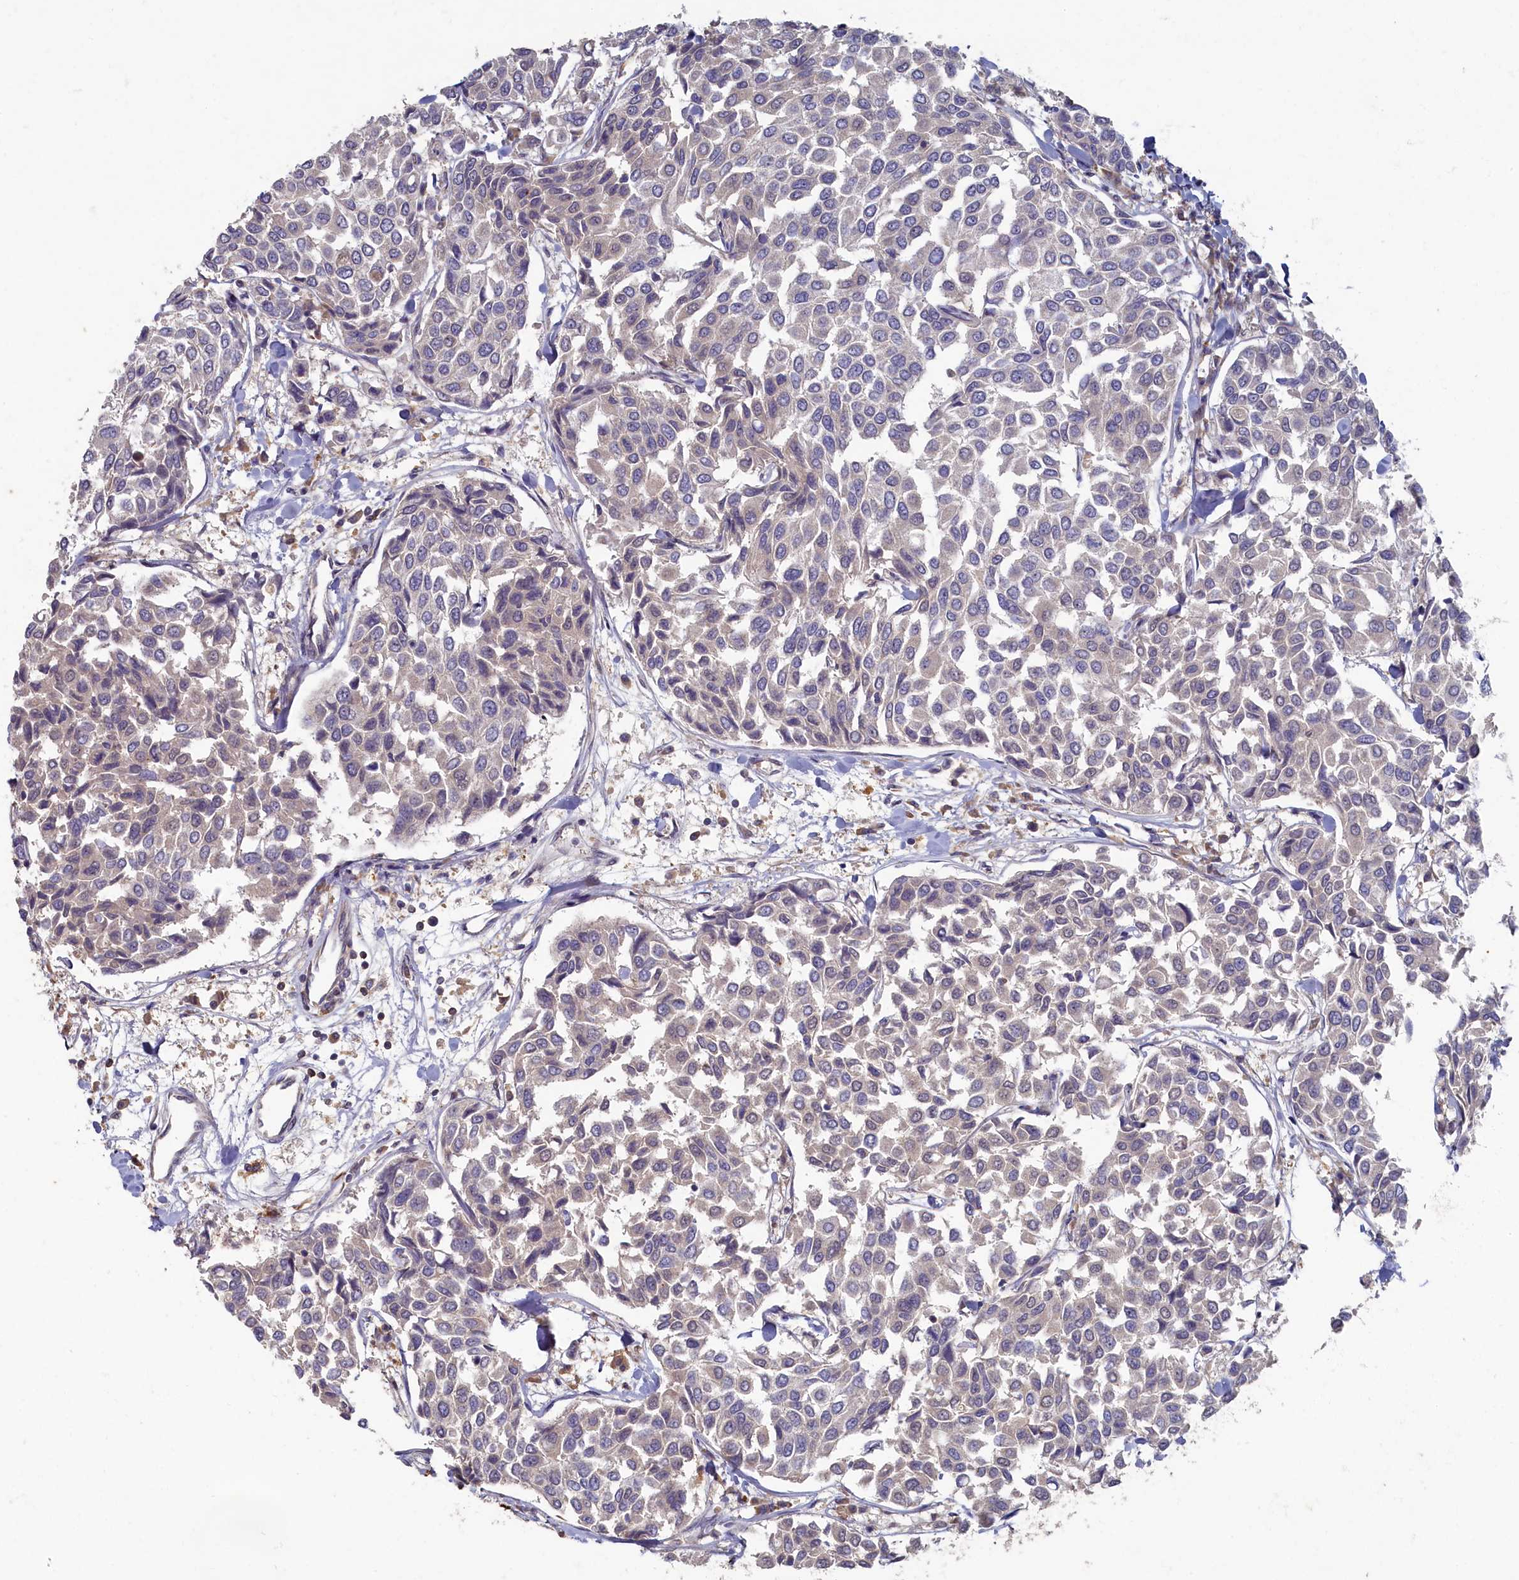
{"staining": {"intensity": "weak", "quantity": "<25%", "location": "cytoplasmic/membranous"}, "tissue": "breast cancer", "cell_type": "Tumor cells", "image_type": "cancer", "snomed": [{"axis": "morphology", "description": "Duct carcinoma"}, {"axis": "topography", "description": "Breast"}], "caption": "Image shows no protein expression in tumor cells of breast cancer (invasive ductal carcinoma) tissue. Brightfield microscopy of immunohistochemistry (IHC) stained with DAB (brown) and hematoxylin (blue), captured at high magnification.", "gene": "HUNK", "patient": {"sex": "female", "age": 55}}